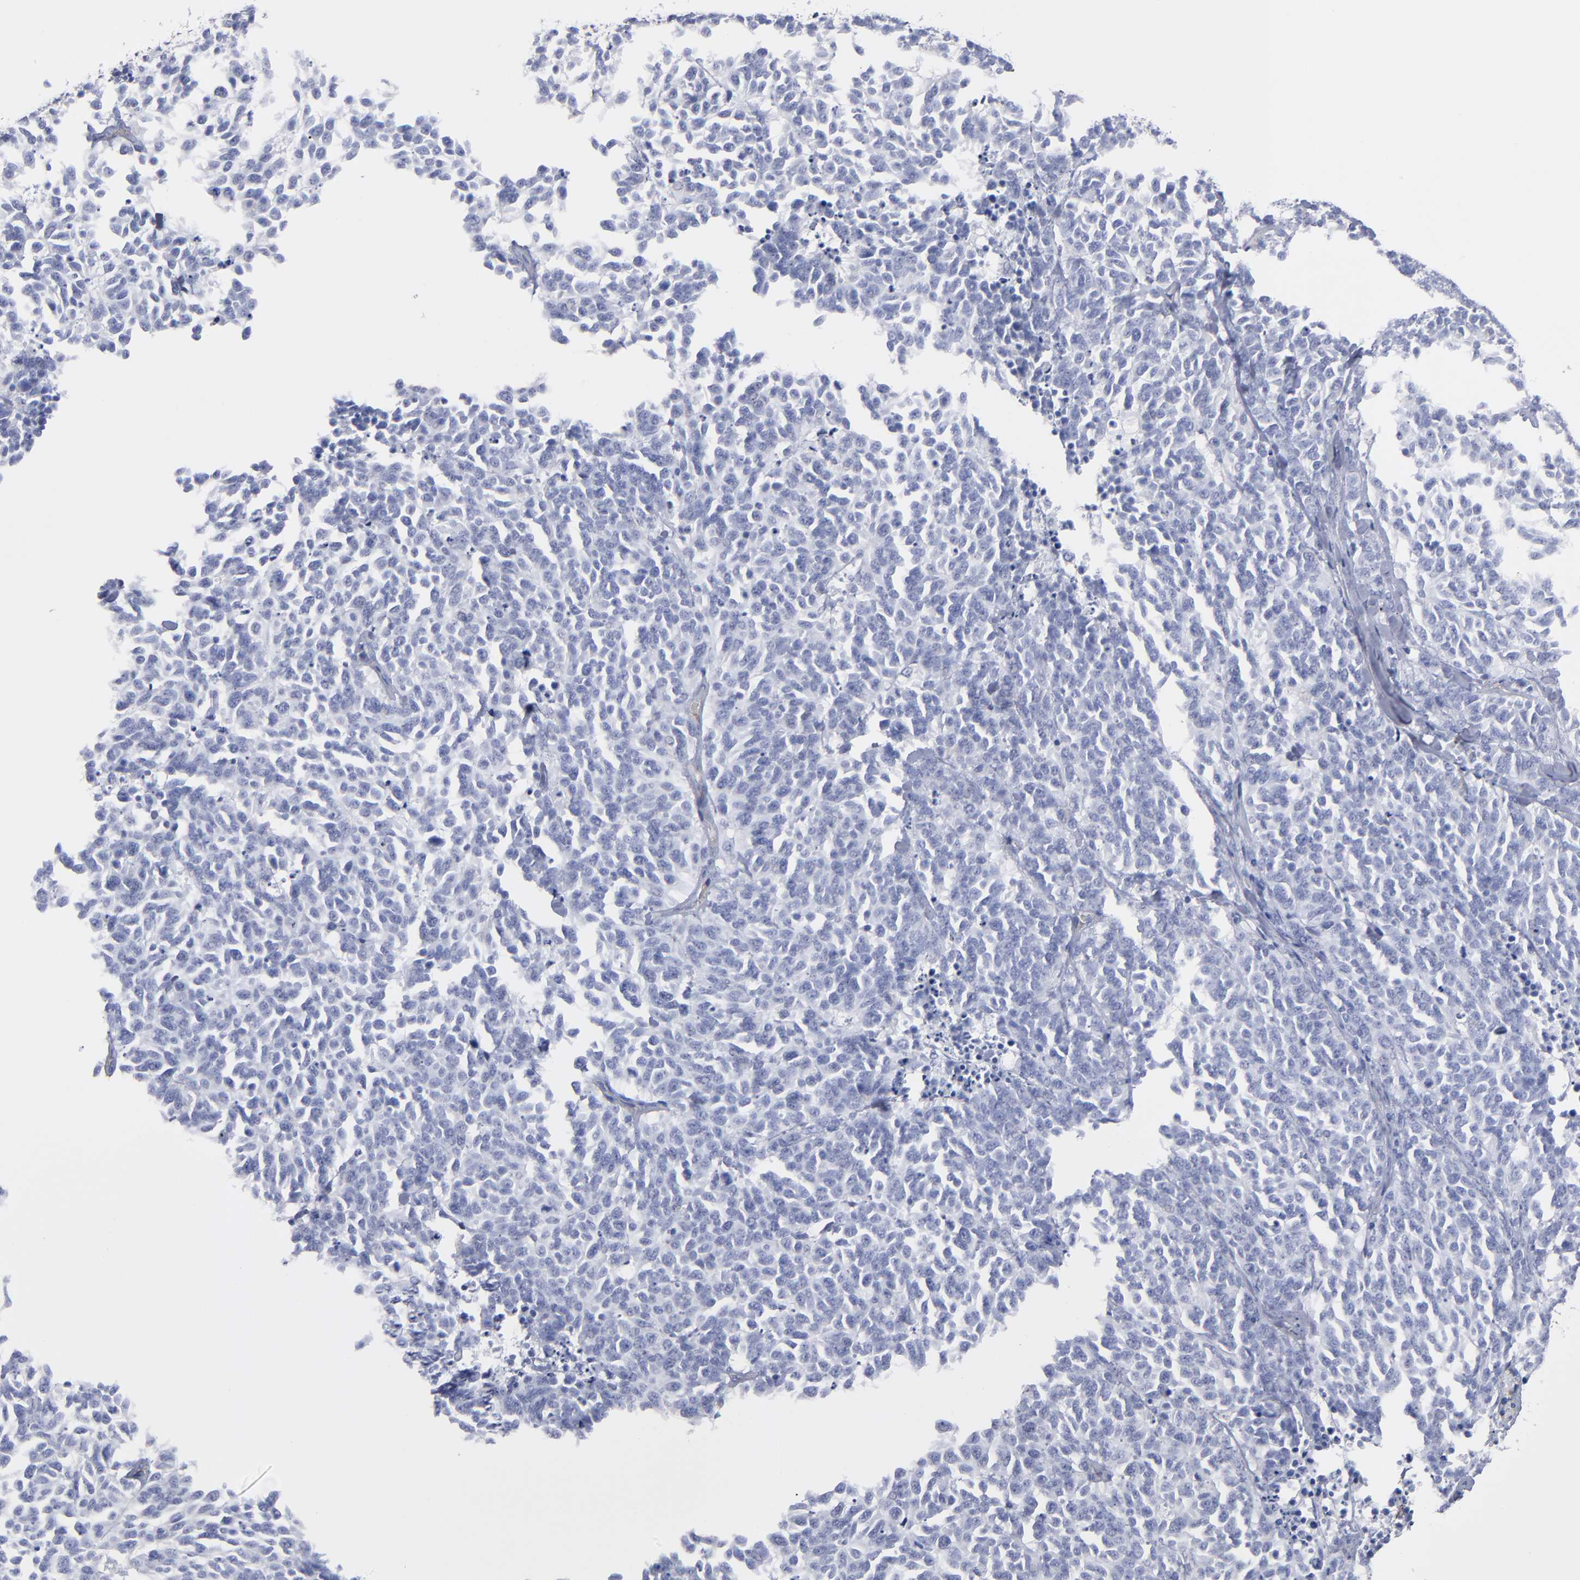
{"staining": {"intensity": "negative", "quantity": "none", "location": "none"}, "tissue": "lung cancer", "cell_type": "Tumor cells", "image_type": "cancer", "snomed": [{"axis": "morphology", "description": "Neoplasm, malignant, NOS"}, {"axis": "topography", "description": "Lung"}], "caption": "High power microscopy micrograph of an immunohistochemistry (IHC) image of lung cancer (malignant neoplasm), revealing no significant staining in tumor cells. (Brightfield microscopy of DAB immunohistochemistry (IHC) at high magnification).", "gene": "TM4SF1", "patient": {"sex": "female", "age": 58}}